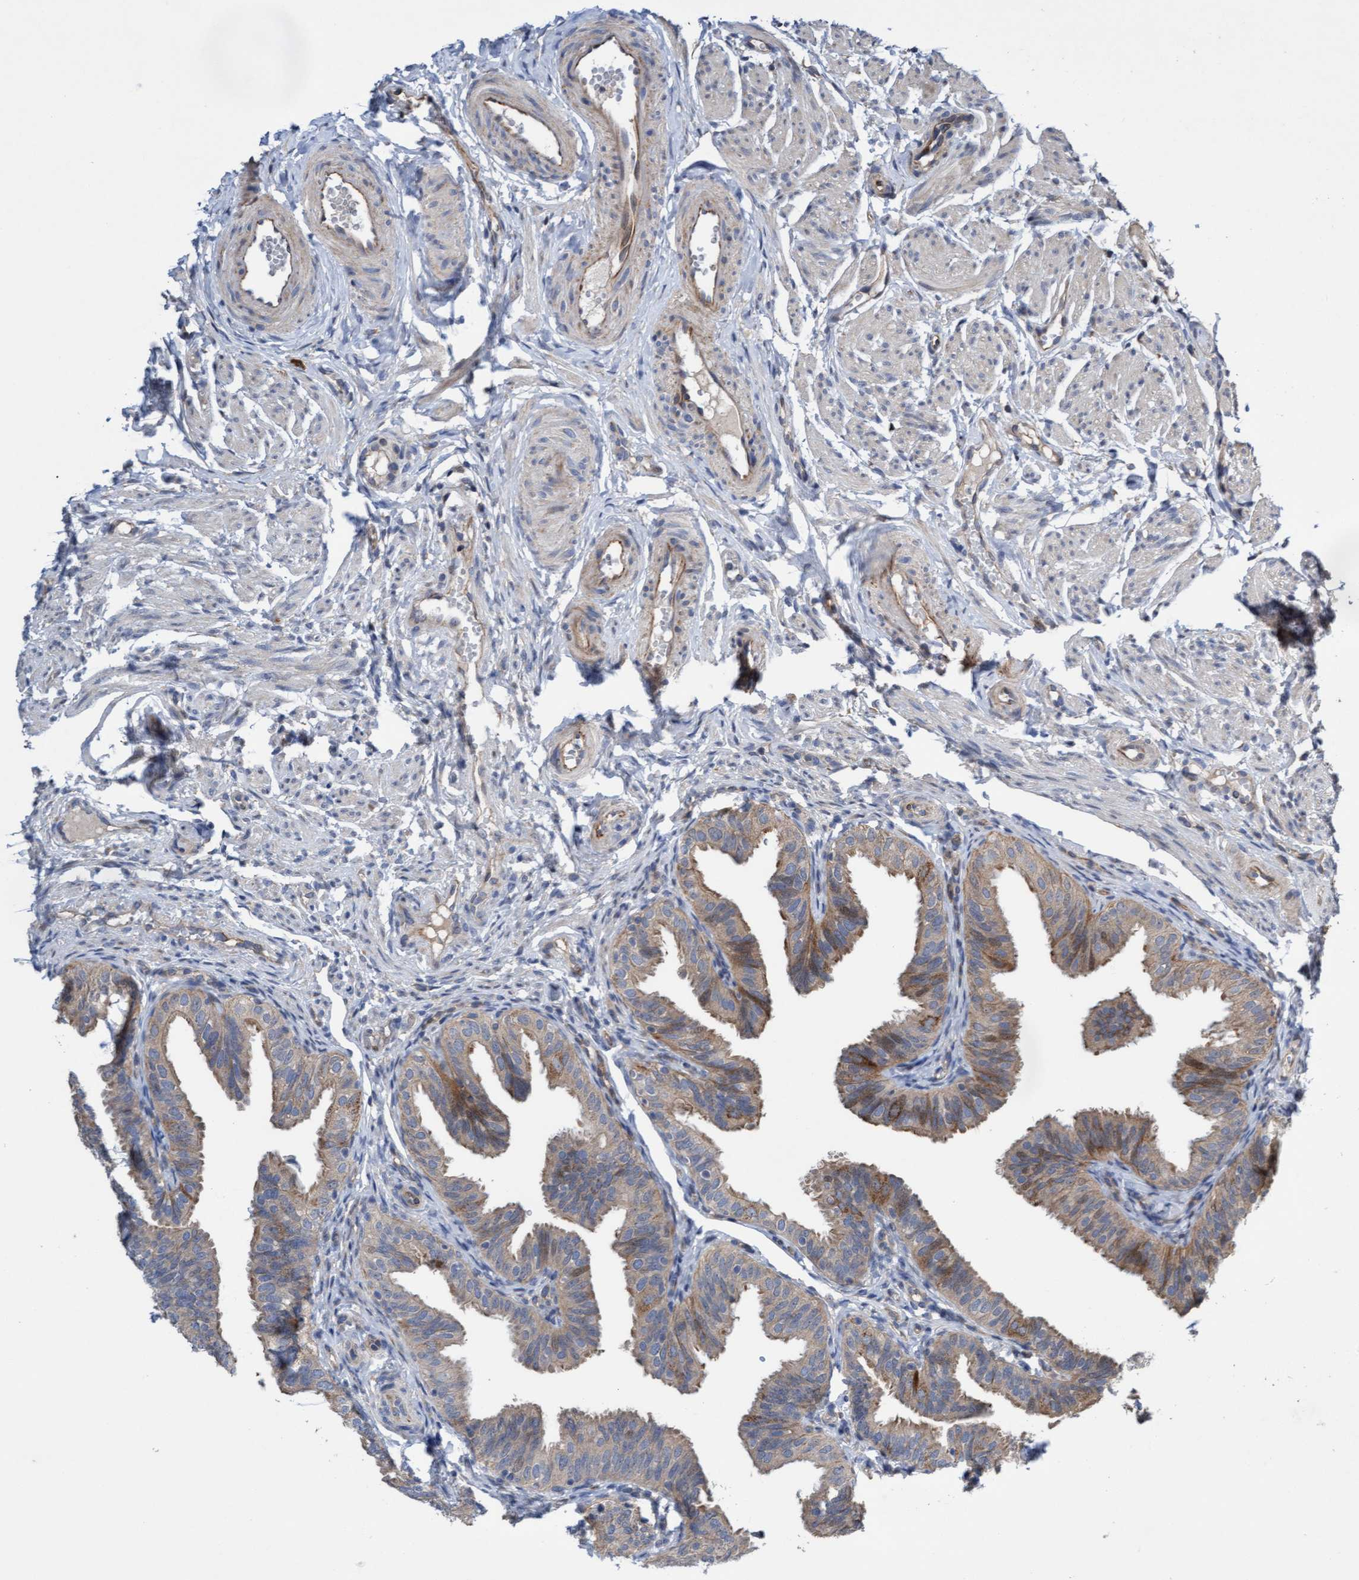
{"staining": {"intensity": "weak", "quantity": "25%-75%", "location": "cytoplasmic/membranous"}, "tissue": "fallopian tube", "cell_type": "Glandular cells", "image_type": "normal", "snomed": [{"axis": "morphology", "description": "Normal tissue, NOS"}, {"axis": "topography", "description": "Fallopian tube"}], "caption": "Fallopian tube was stained to show a protein in brown. There is low levels of weak cytoplasmic/membranous staining in about 25%-75% of glandular cells. (Brightfield microscopy of DAB IHC at high magnification).", "gene": "ITFG1", "patient": {"sex": "female", "age": 35}}